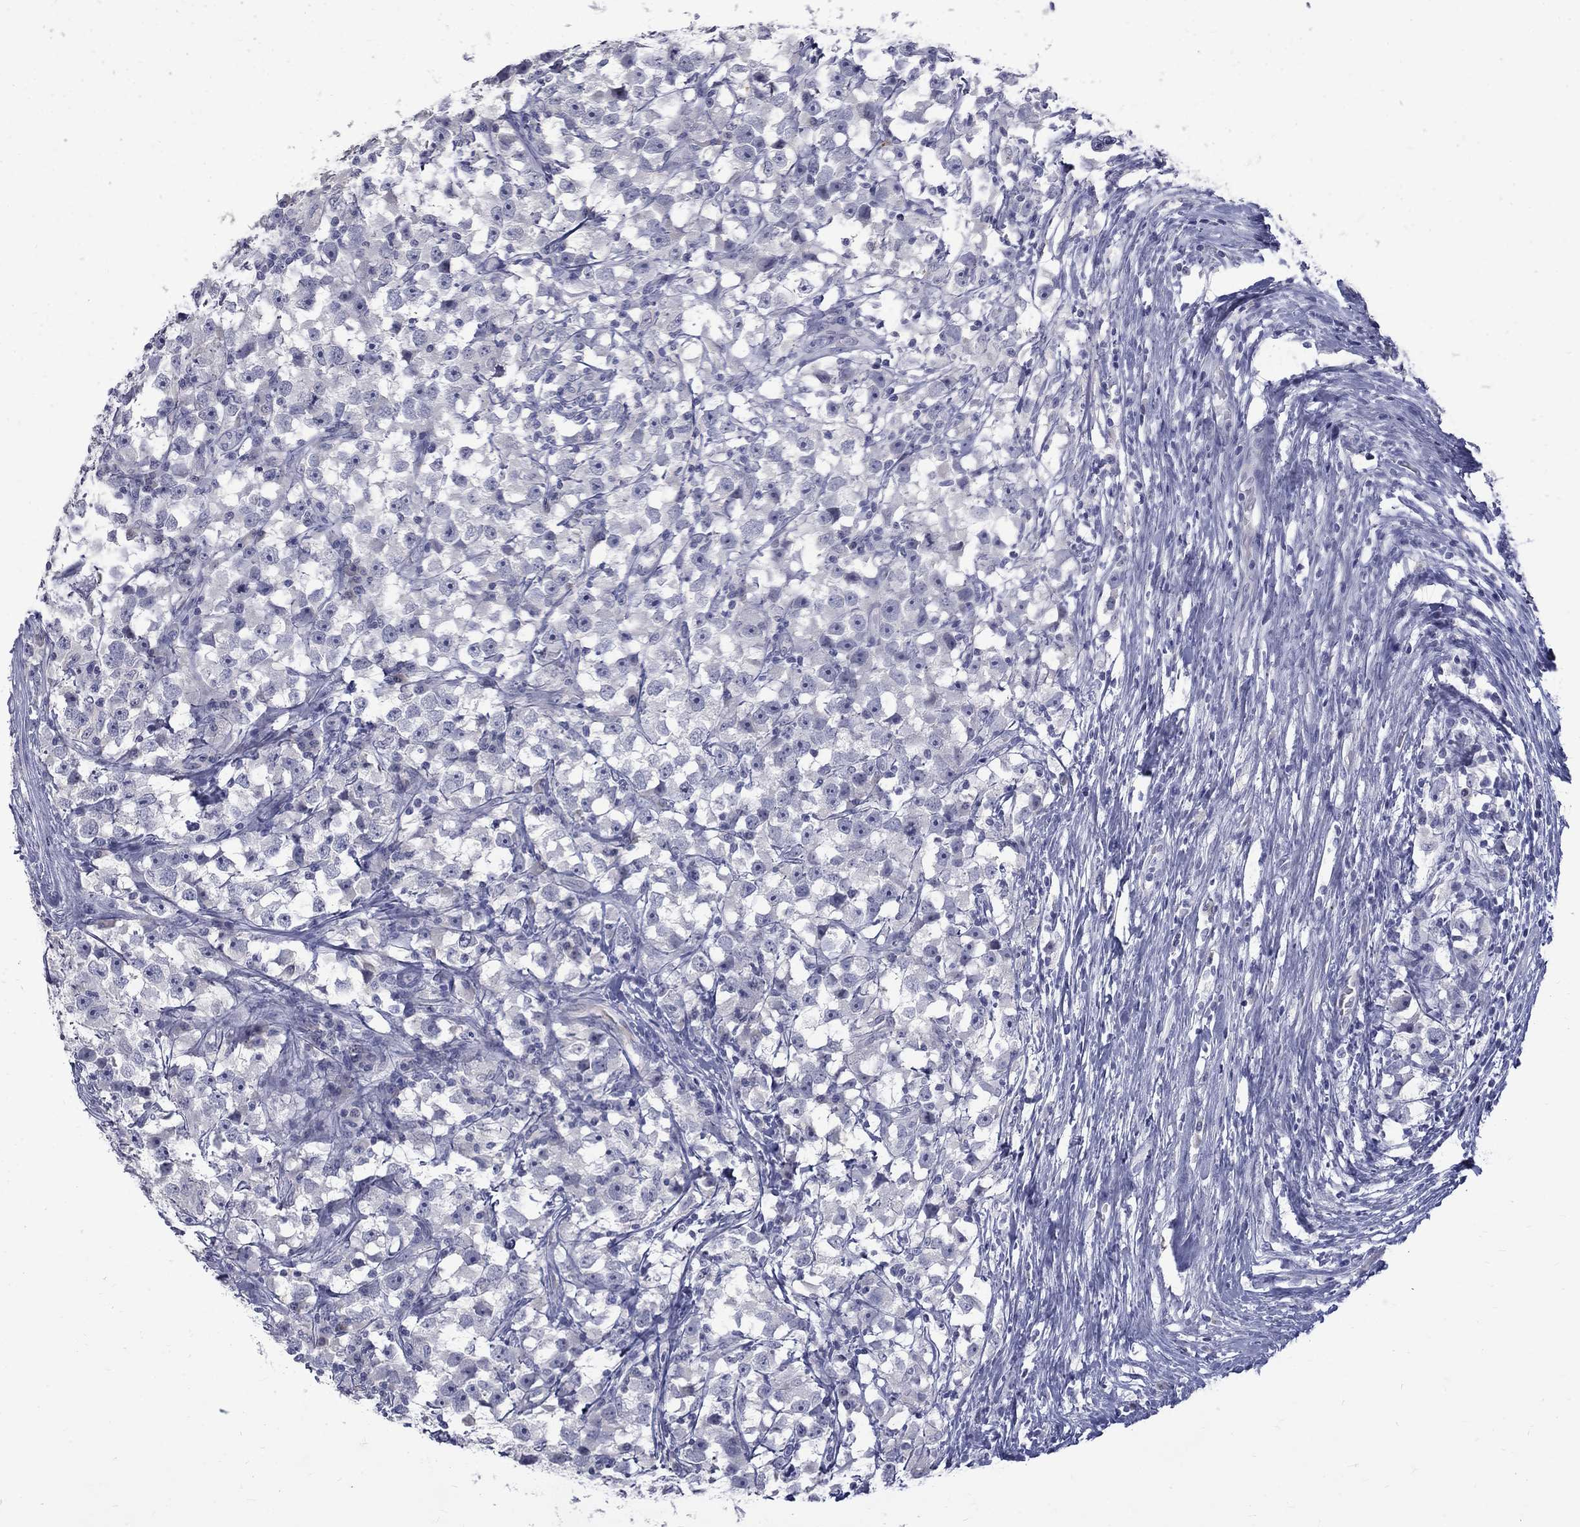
{"staining": {"intensity": "negative", "quantity": "none", "location": "none"}, "tissue": "testis cancer", "cell_type": "Tumor cells", "image_type": "cancer", "snomed": [{"axis": "morphology", "description": "Seminoma, NOS"}, {"axis": "topography", "description": "Testis"}], "caption": "An image of seminoma (testis) stained for a protein demonstrates no brown staining in tumor cells.", "gene": "CTNND2", "patient": {"sex": "male", "age": 33}}